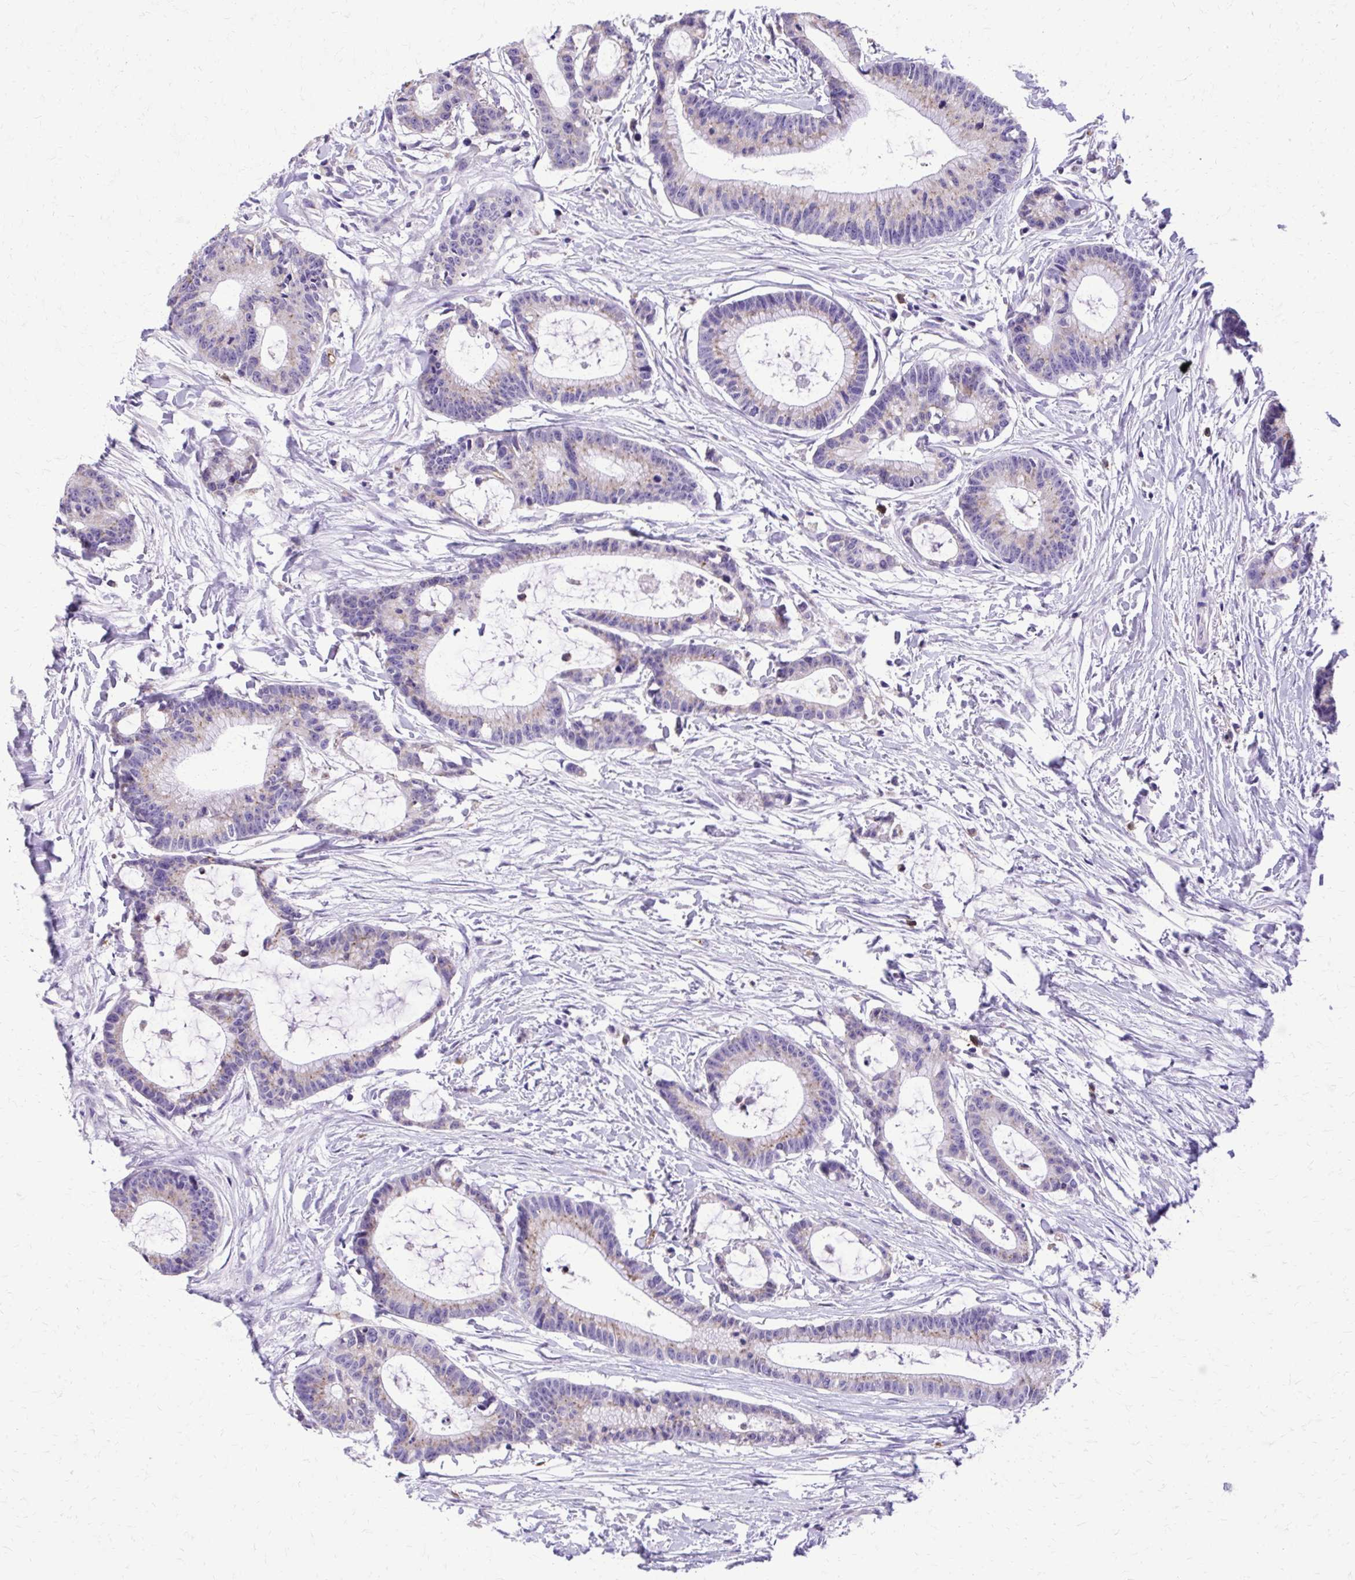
{"staining": {"intensity": "weak", "quantity": "25%-75%", "location": "cytoplasmic/membranous"}, "tissue": "colorectal cancer", "cell_type": "Tumor cells", "image_type": "cancer", "snomed": [{"axis": "morphology", "description": "Adenocarcinoma, NOS"}, {"axis": "topography", "description": "Colon"}], "caption": "High-power microscopy captured an IHC photomicrograph of colorectal adenocarcinoma, revealing weak cytoplasmic/membranous positivity in approximately 25%-75% of tumor cells.", "gene": "CAT", "patient": {"sex": "female", "age": 78}}